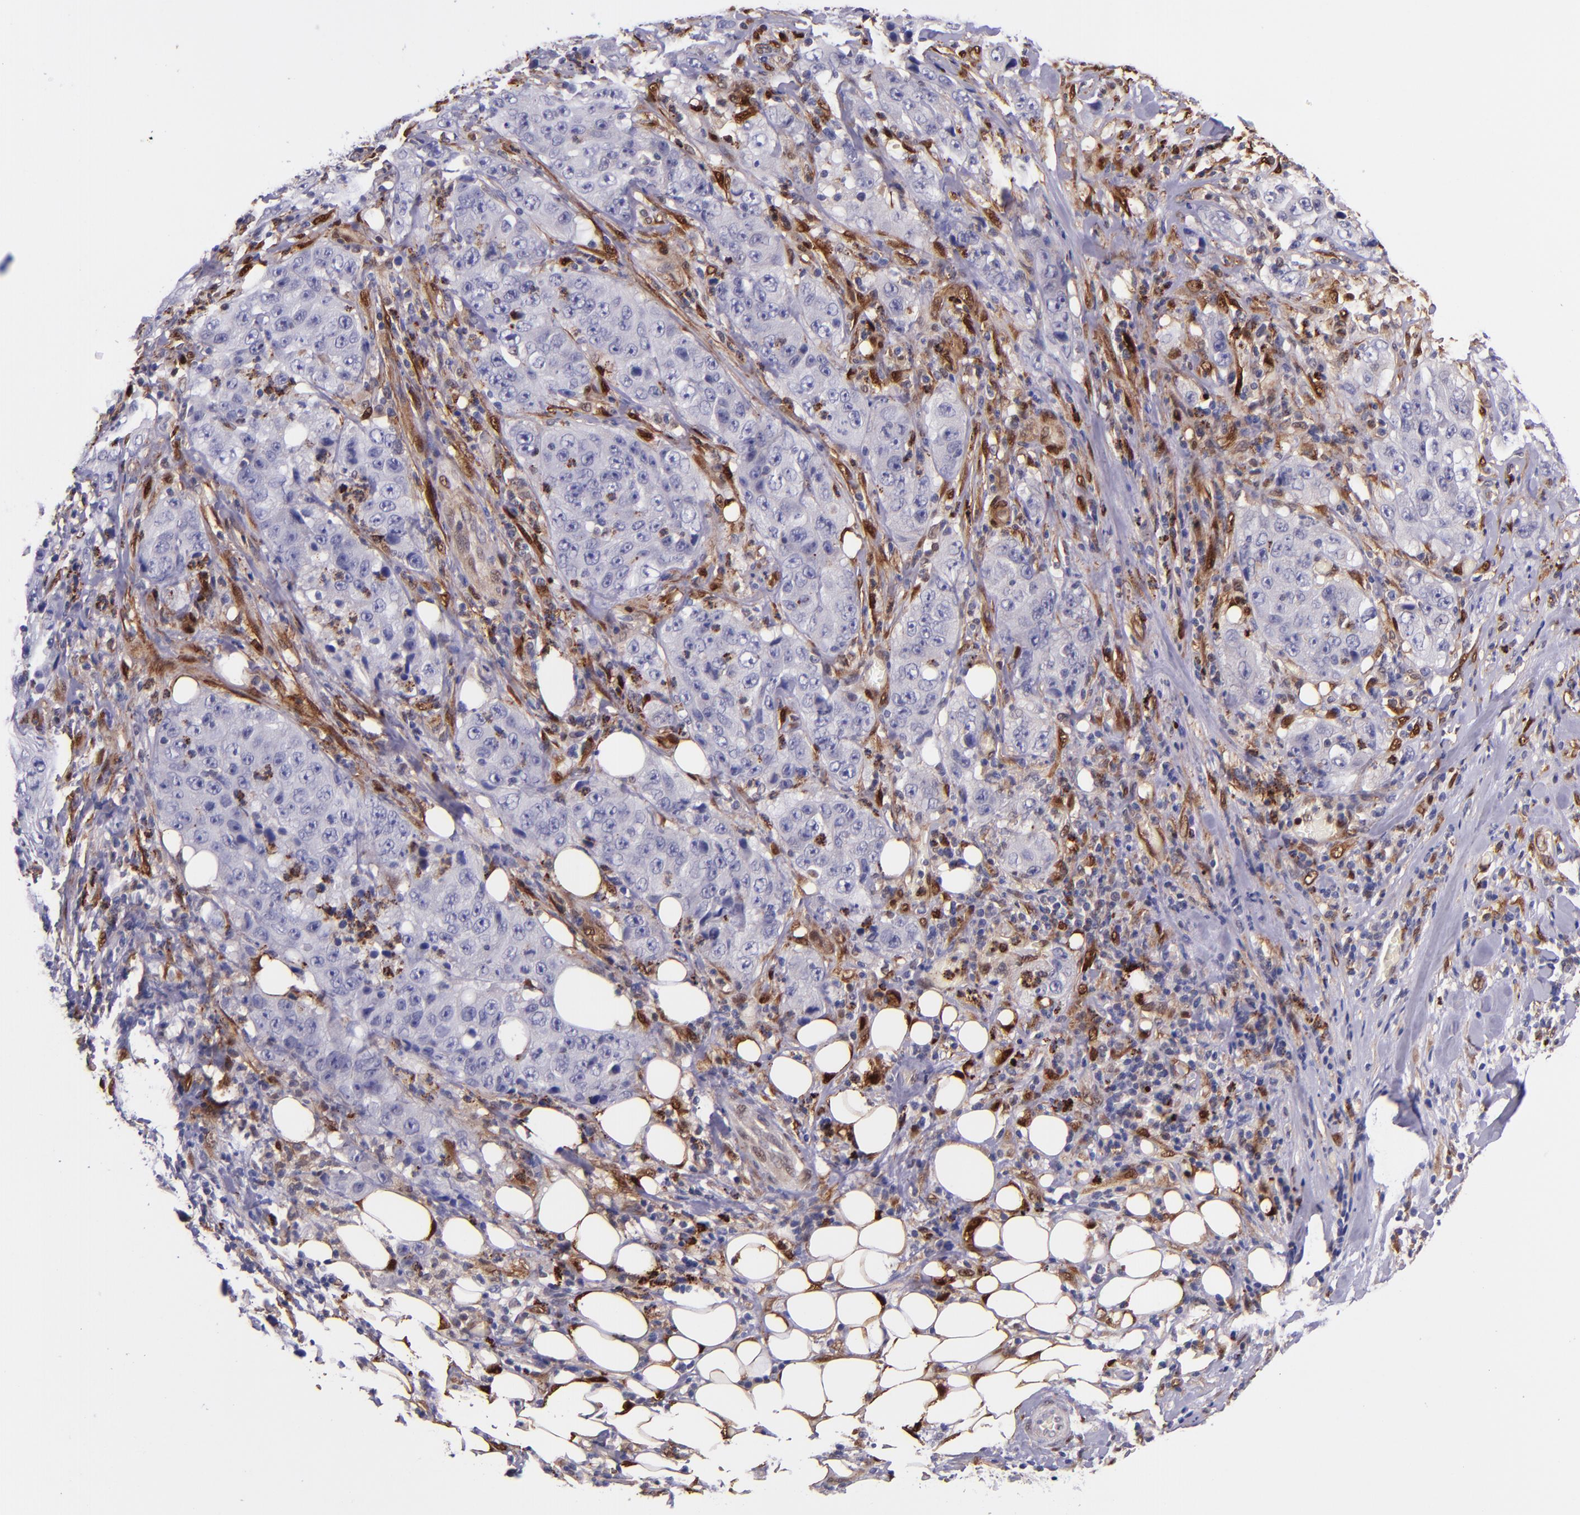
{"staining": {"intensity": "negative", "quantity": "none", "location": "none"}, "tissue": "lung cancer", "cell_type": "Tumor cells", "image_type": "cancer", "snomed": [{"axis": "morphology", "description": "Squamous cell carcinoma, NOS"}, {"axis": "topography", "description": "Lung"}], "caption": "Photomicrograph shows no significant protein staining in tumor cells of lung squamous cell carcinoma. (Brightfield microscopy of DAB immunohistochemistry (IHC) at high magnification).", "gene": "LGALS1", "patient": {"sex": "male", "age": 64}}